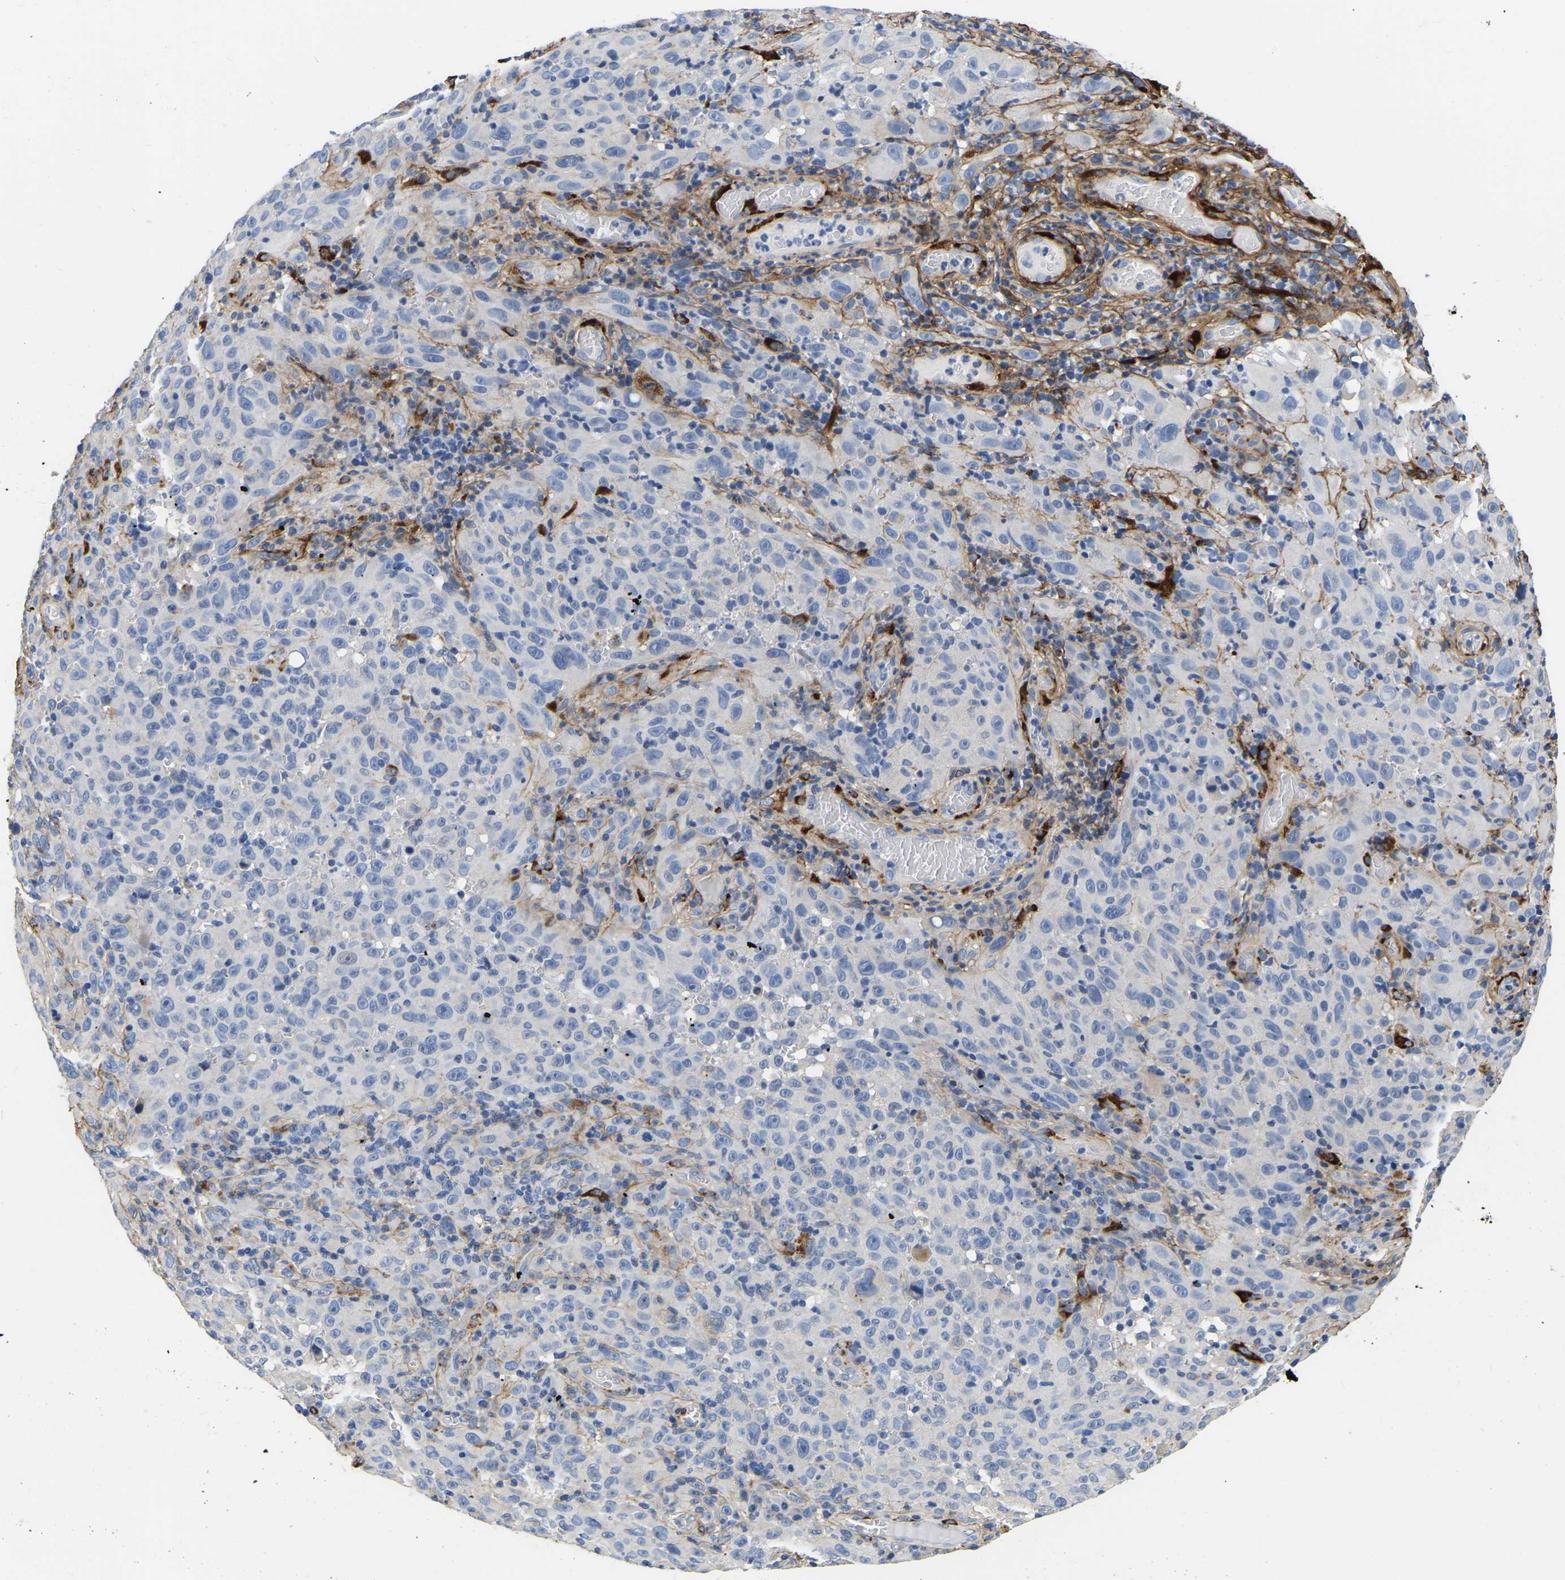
{"staining": {"intensity": "negative", "quantity": "none", "location": "none"}, "tissue": "melanoma", "cell_type": "Tumor cells", "image_type": "cancer", "snomed": [{"axis": "morphology", "description": "Malignant melanoma, NOS"}, {"axis": "topography", "description": "Skin"}], "caption": "Tumor cells are negative for protein expression in human malignant melanoma.", "gene": "COL6A1", "patient": {"sex": "female", "age": 82}}